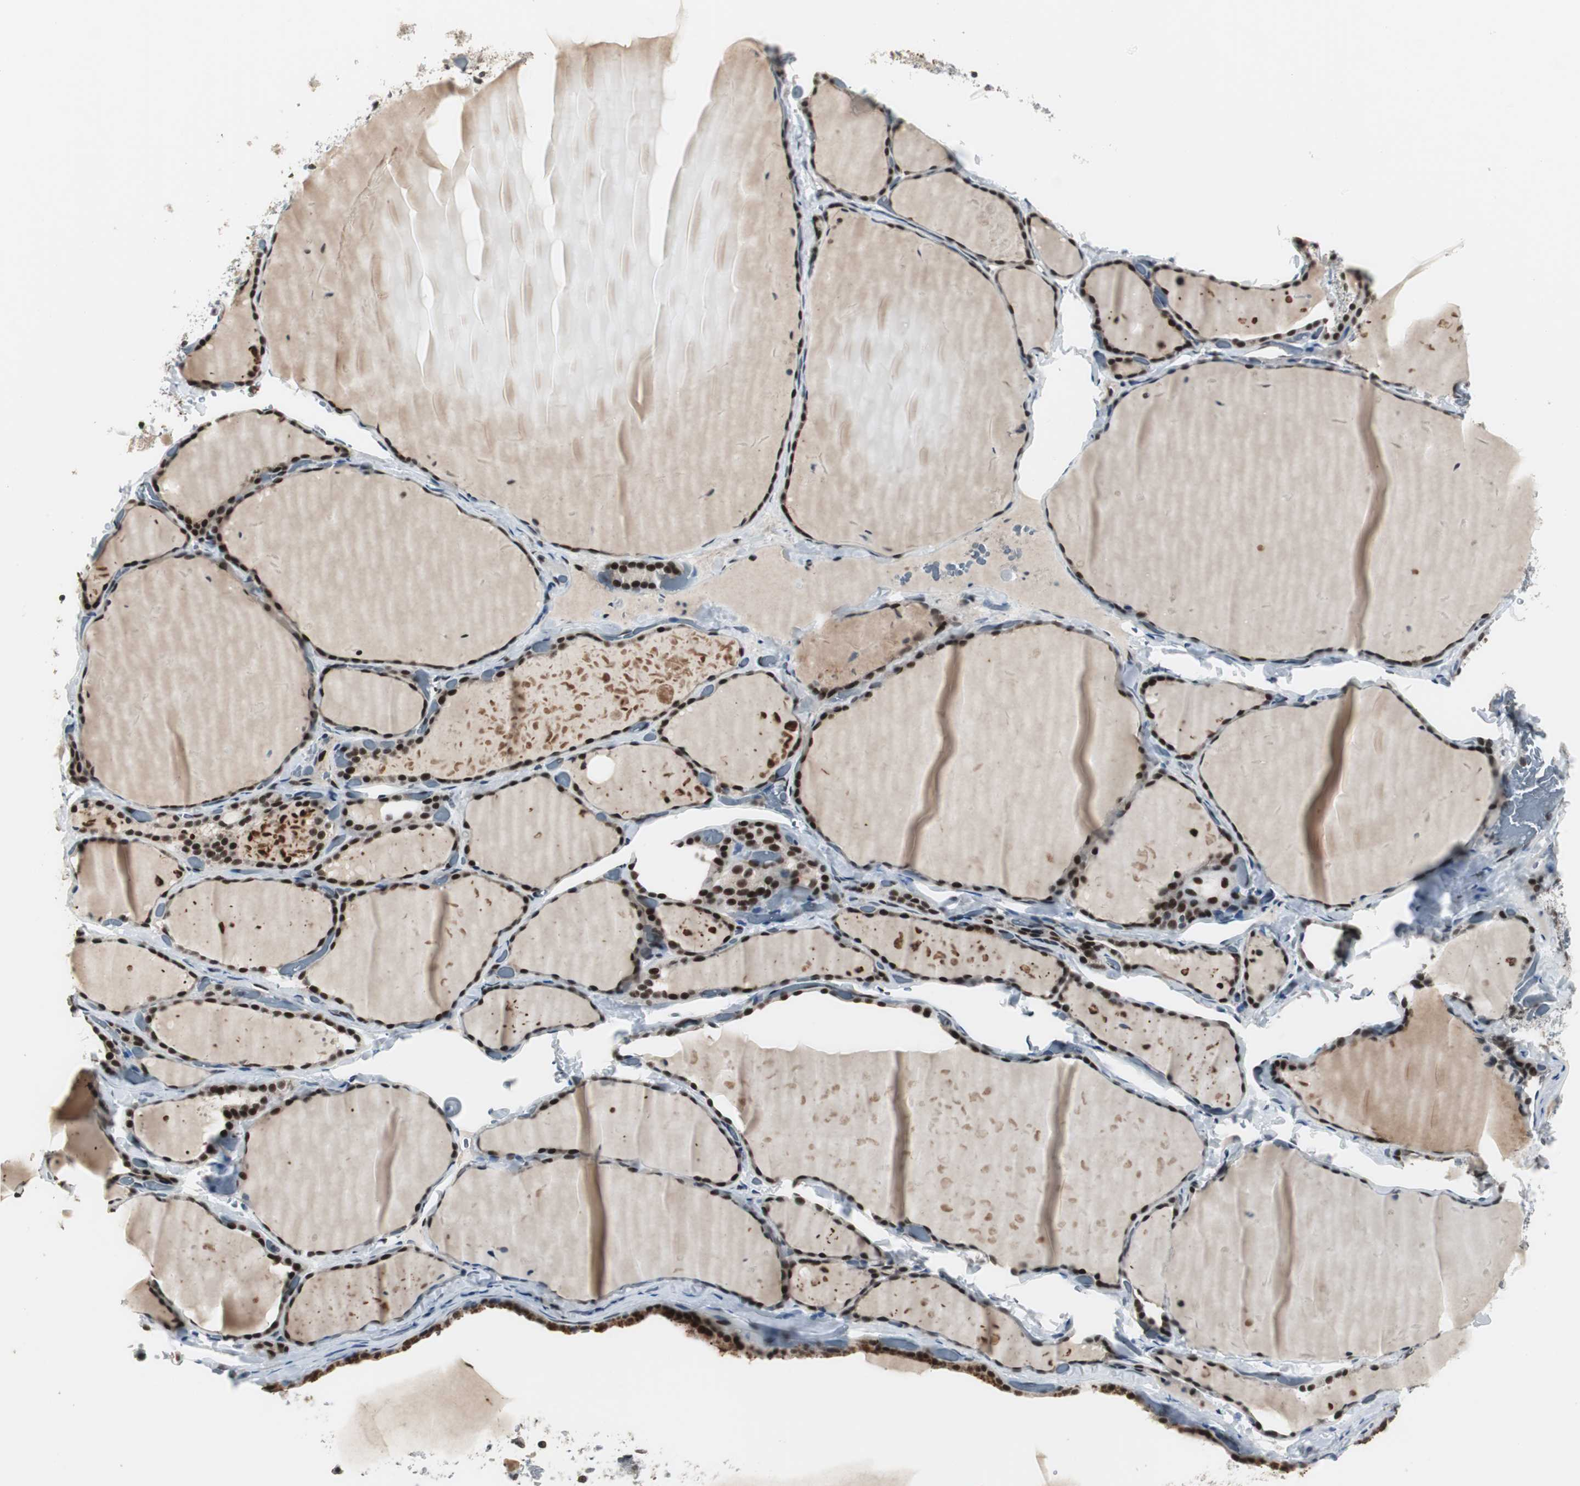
{"staining": {"intensity": "strong", "quantity": ">75%", "location": "nuclear"}, "tissue": "thyroid gland", "cell_type": "Glandular cells", "image_type": "normal", "snomed": [{"axis": "morphology", "description": "Normal tissue, NOS"}, {"axis": "topography", "description": "Thyroid gland"}], "caption": "Thyroid gland stained for a protein (brown) demonstrates strong nuclear positive staining in about >75% of glandular cells.", "gene": "CDK9", "patient": {"sex": "female", "age": 22}}